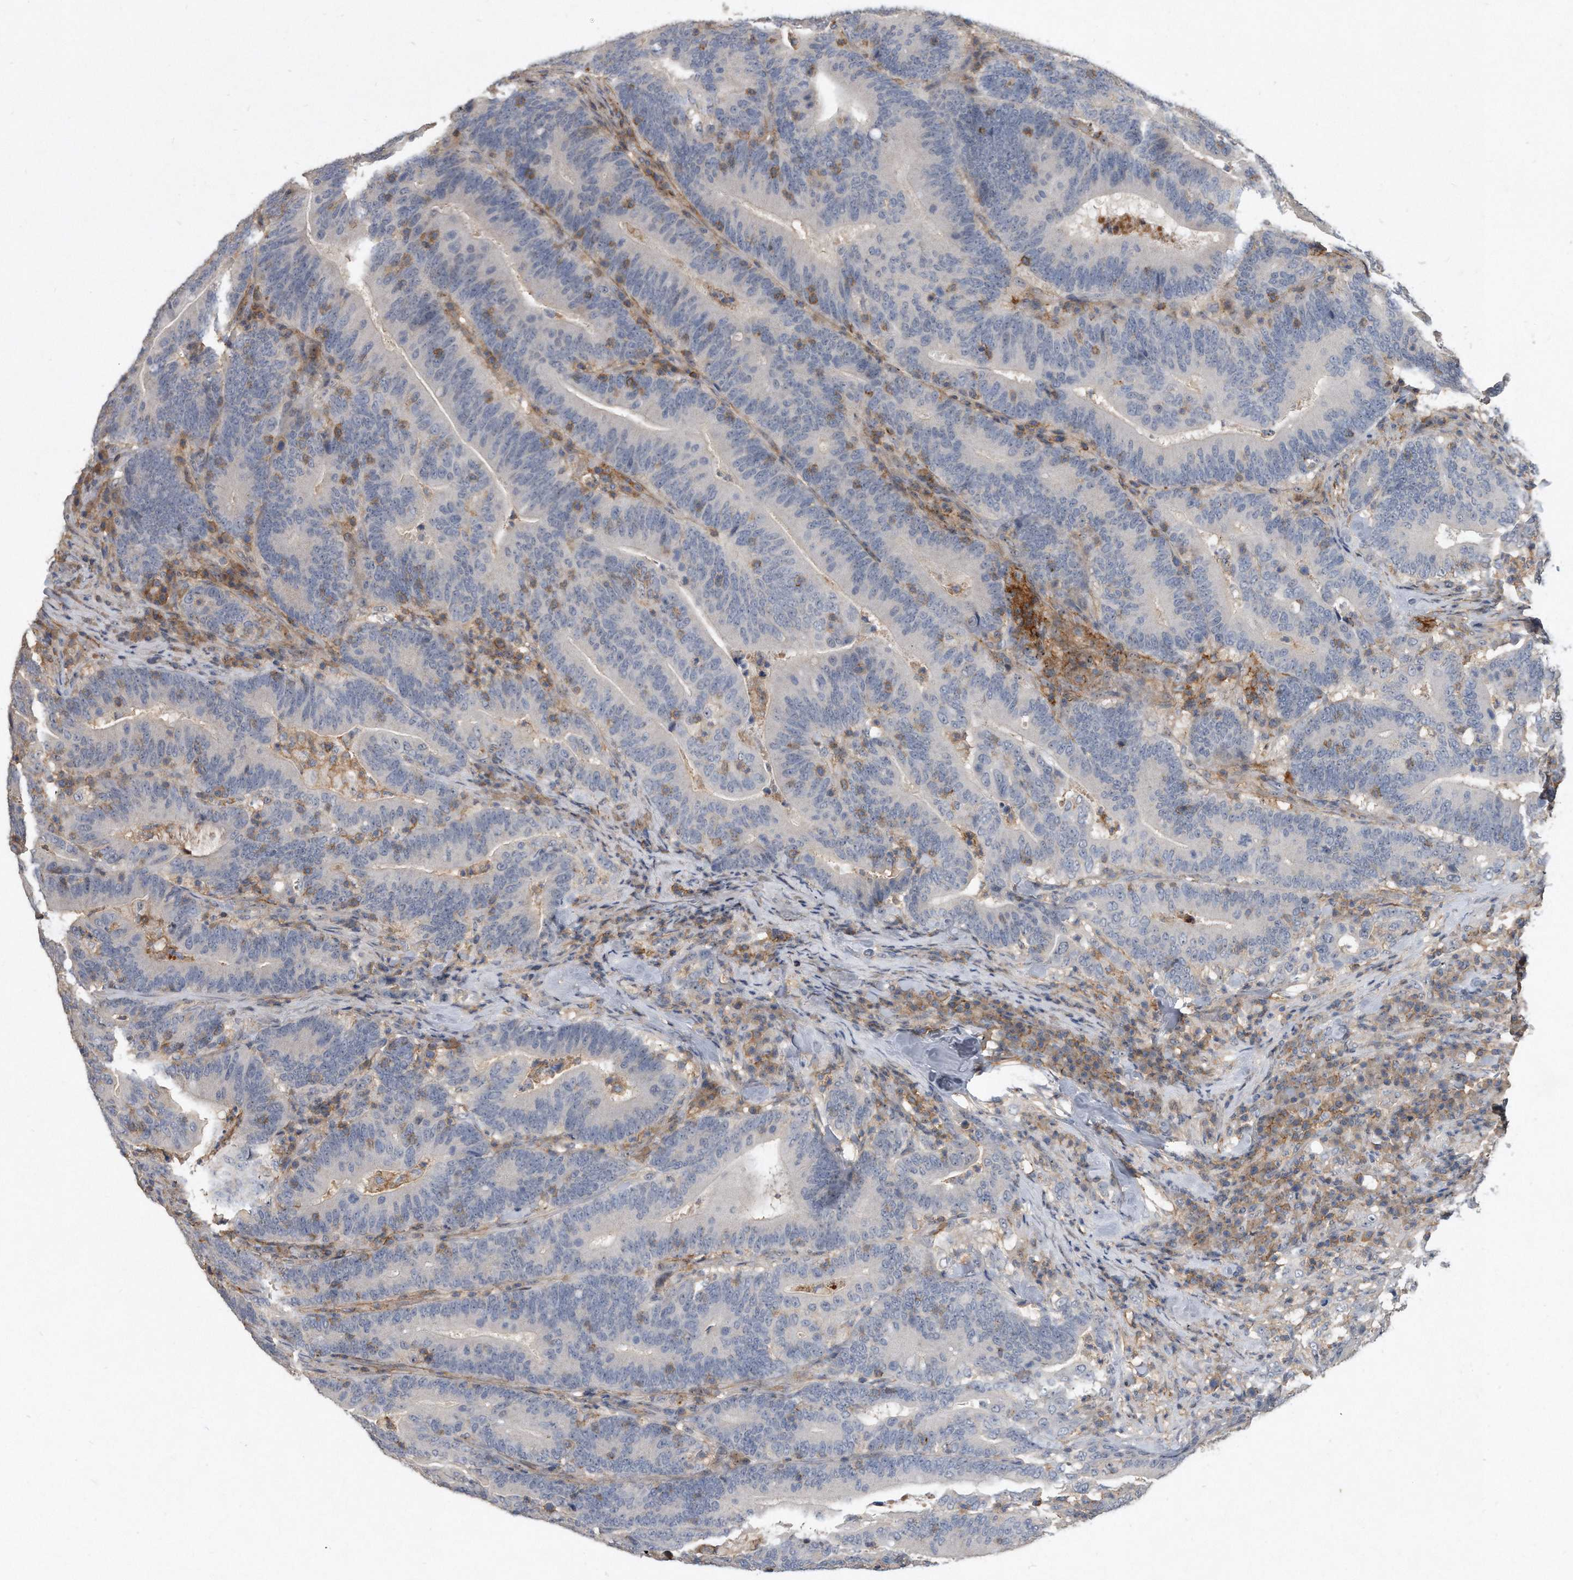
{"staining": {"intensity": "negative", "quantity": "none", "location": "none"}, "tissue": "colorectal cancer", "cell_type": "Tumor cells", "image_type": "cancer", "snomed": [{"axis": "morphology", "description": "Adenocarcinoma, NOS"}, {"axis": "topography", "description": "Colon"}], "caption": "Immunohistochemistry (IHC) of adenocarcinoma (colorectal) displays no expression in tumor cells. (Stains: DAB IHC with hematoxylin counter stain, Microscopy: brightfield microscopy at high magnification).", "gene": "PGBD2", "patient": {"sex": "female", "age": 66}}